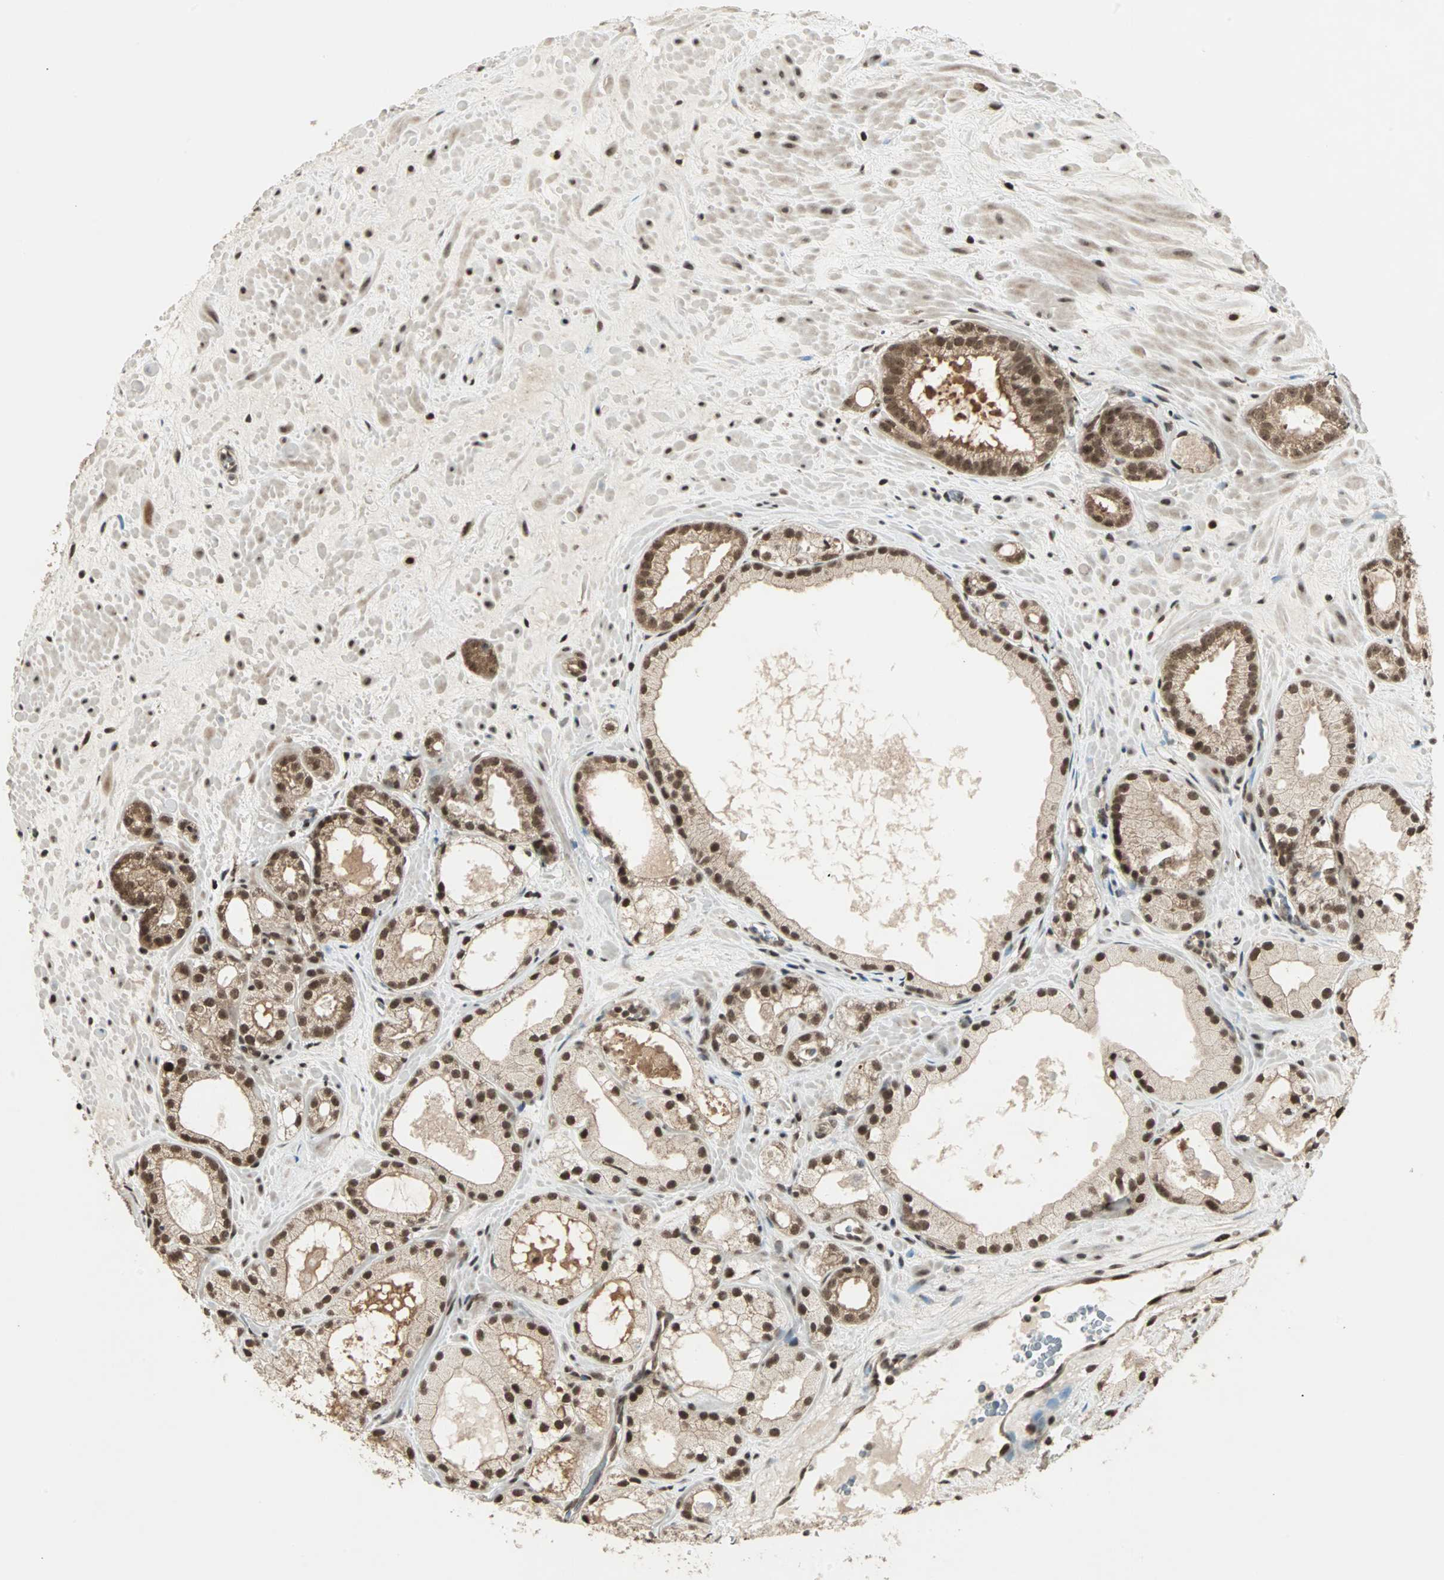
{"staining": {"intensity": "strong", "quantity": ">75%", "location": "cytoplasmic/membranous,nuclear"}, "tissue": "prostate cancer", "cell_type": "Tumor cells", "image_type": "cancer", "snomed": [{"axis": "morphology", "description": "Adenocarcinoma, Low grade"}, {"axis": "topography", "description": "Prostate"}], "caption": "Immunohistochemical staining of human low-grade adenocarcinoma (prostate) shows strong cytoplasmic/membranous and nuclear protein staining in about >75% of tumor cells. Ihc stains the protein in brown and the nuclei are stained blue.", "gene": "ZNF44", "patient": {"sex": "male", "age": 57}}